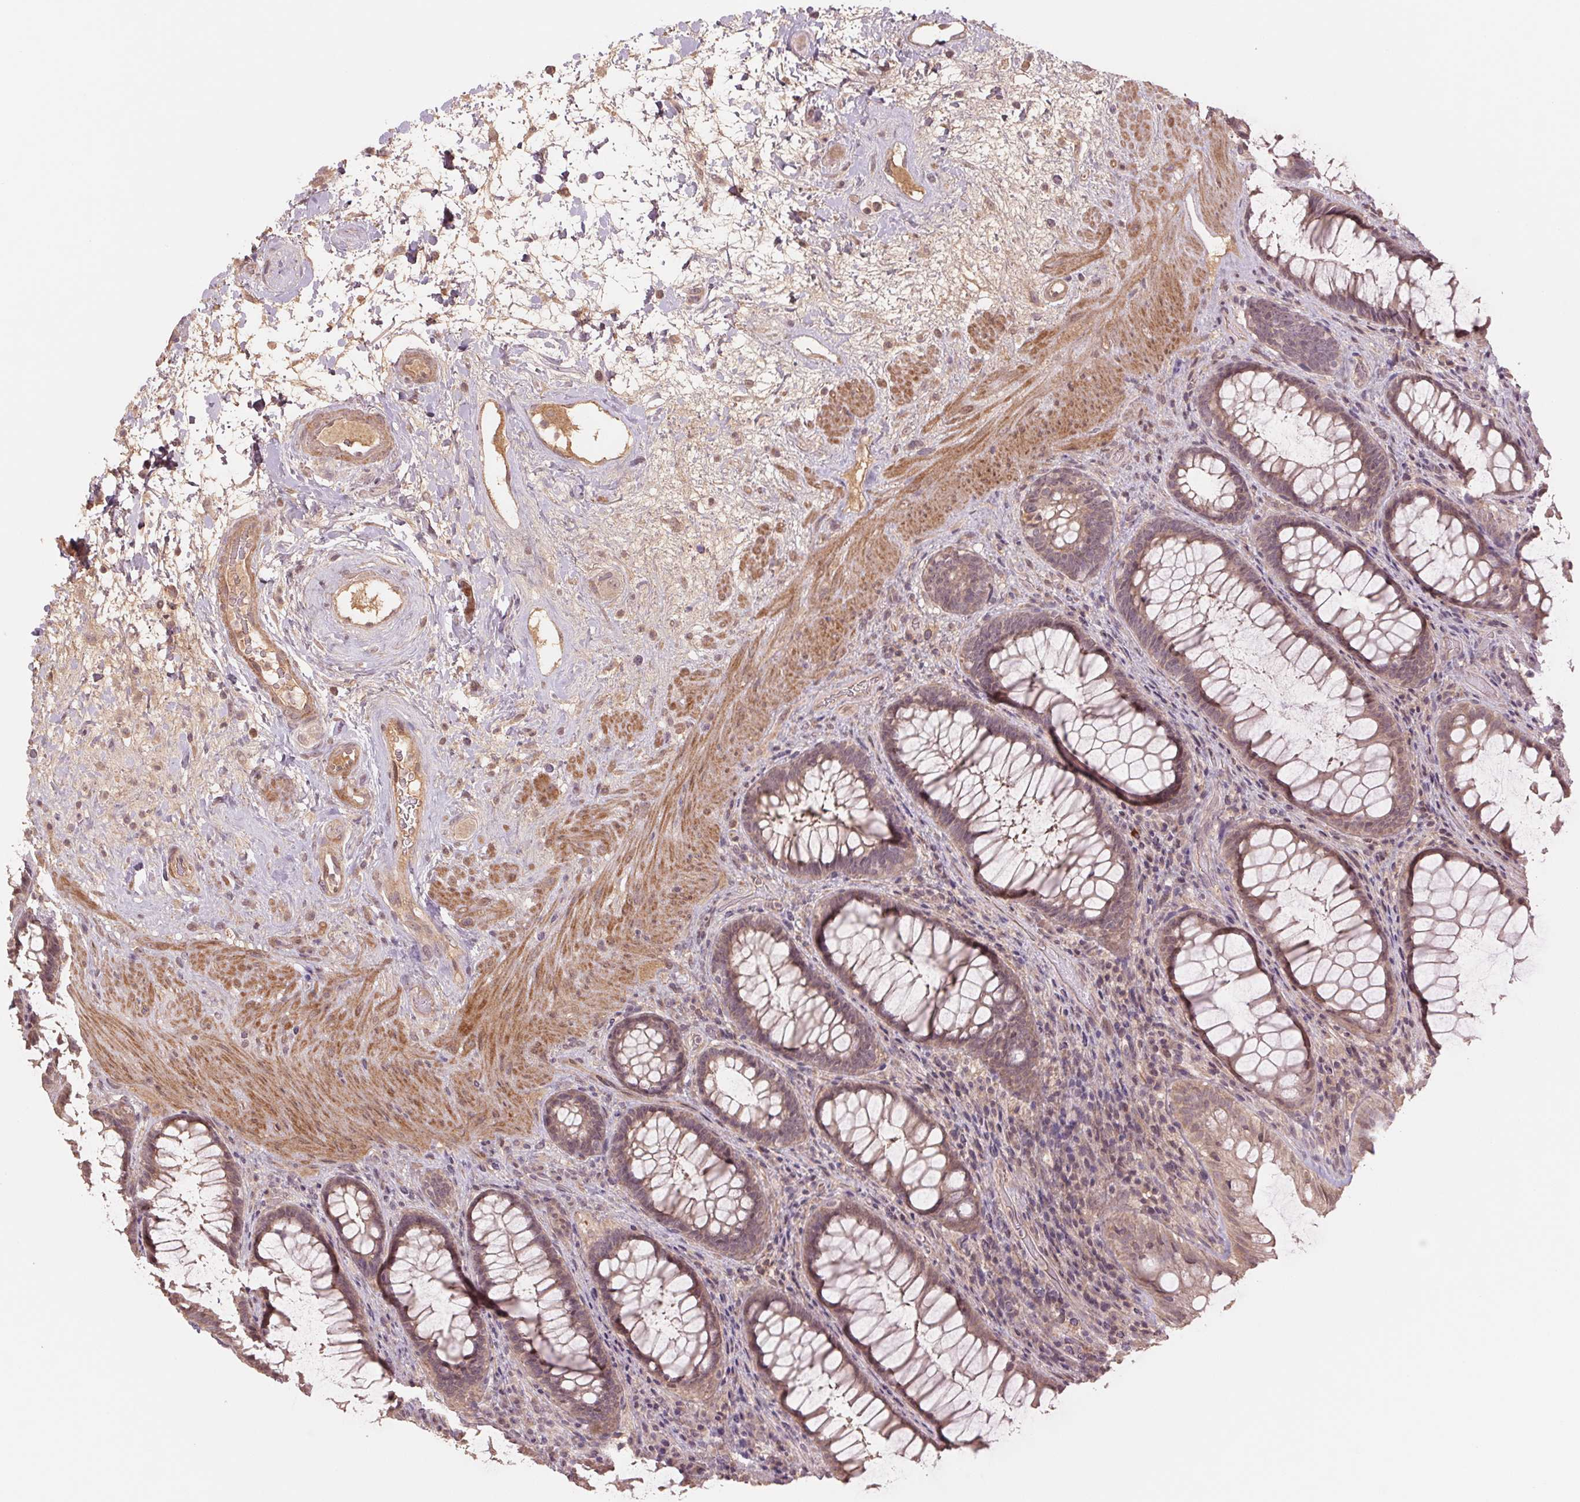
{"staining": {"intensity": "weak", "quantity": ">75%", "location": "cytoplasmic/membranous"}, "tissue": "rectum", "cell_type": "Glandular cells", "image_type": "normal", "snomed": [{"axis": "morphology", "description": "Normal tissue, NOS"}, {"axis": "topography", "description": "Rectum"}], "caption": "Rectum stained with immunohistochemistry (IHC) reveals weak cytoplasmic/membranous expression in about >75% of glandular cells. (Brightfield microscopy of DAB IHC at high magnification).", "gene": "PPIAL4A", "patient": {"sex": "male", "age": 72}}